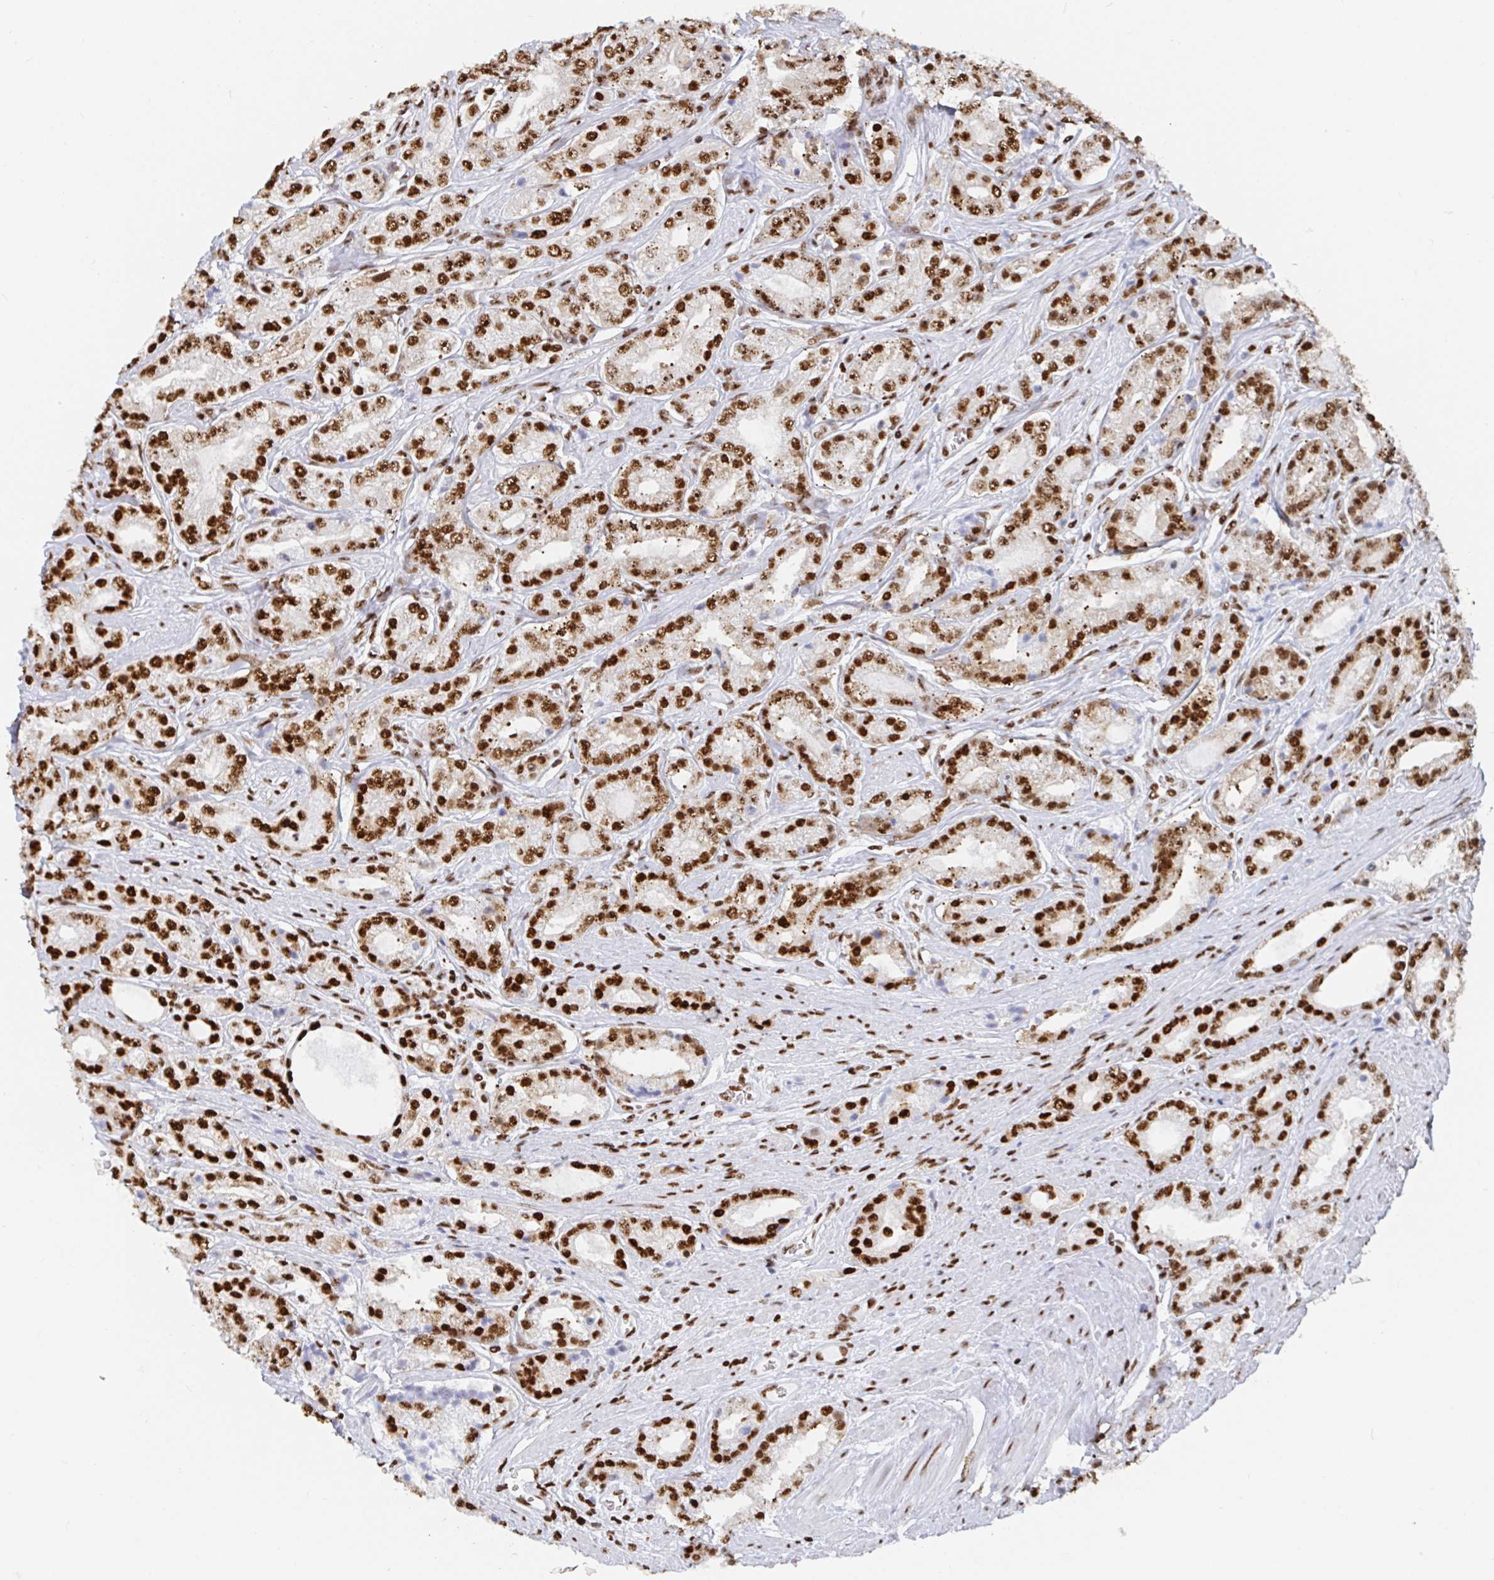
{"staining": {"intensity": "strong", "quantity": ">75%", "location": "nuclear"}, "tissue": "prostate cancer", "cell_type": "Tumor cells", "image_type": "cancer", "snomed": [{"axis": "morphology", "description": "Adenocarcinoma, High grade"}, {"axis": "topography", "description": "Prostate"}], "caption": "Protein positivity by immunohistochemistry displays strong nuclear expression in about >75% of tumor cells in prostate cancer (high-grade adenocarcinoma).", "gene": "EWSR1", "patient": {"sex": "male", "age": 66}}